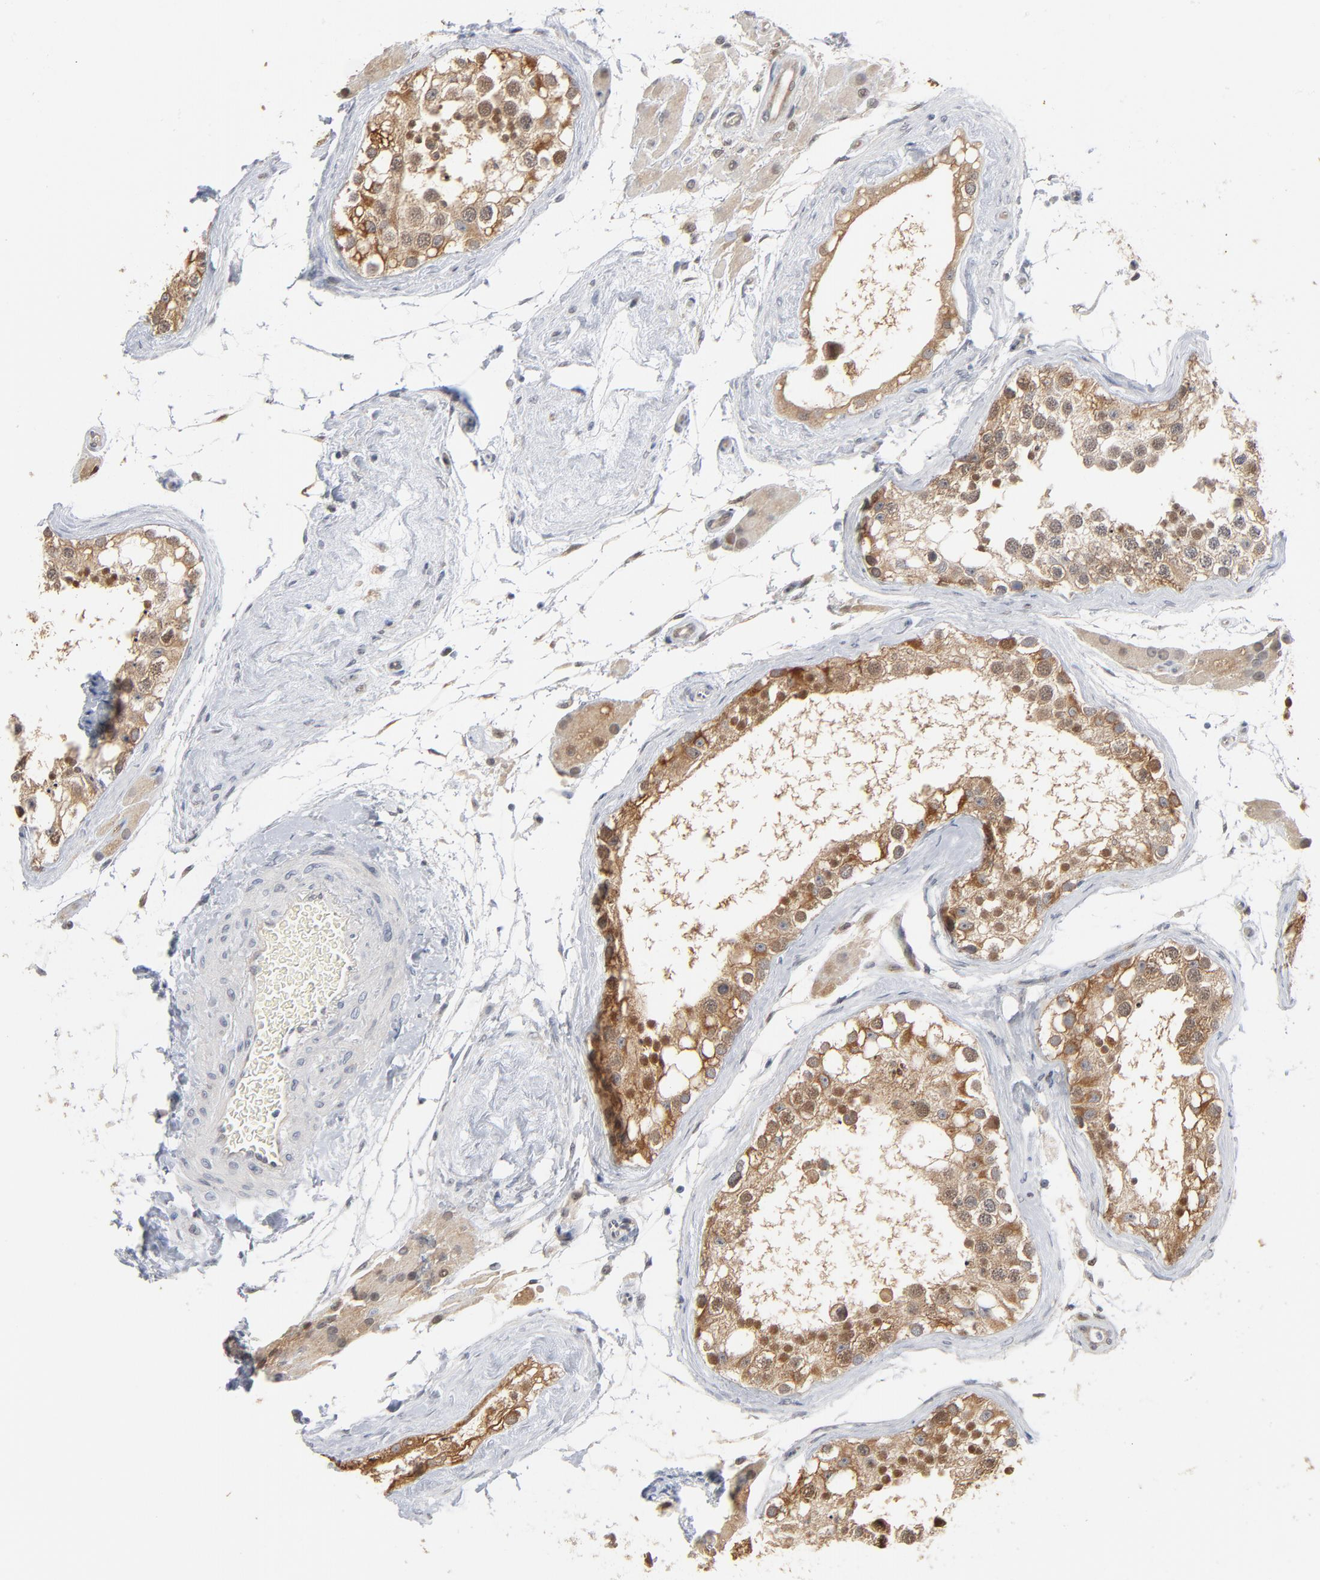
{"staining": {"intensity": "moderate", "quantity": ">75%", "location": "cytoplasmic/membranous,nuclear"}, "tissue": "testis", "cell_type": "Cells in seminiferous ducts", "image_type": "normal", "snomed": [{"axis": "morphology", "description": "Normal tissue, NOS"}, {"axis": "topography", "description": "Testis"}], "caption": "Cells in seminiferous ducts display moderate cytoplasmic/membranous,nuclear staining in approximately >75% of cells in unremarkable testis.", "gene": "EPCAM", "patient": {"sex": "male", "age": 68}}